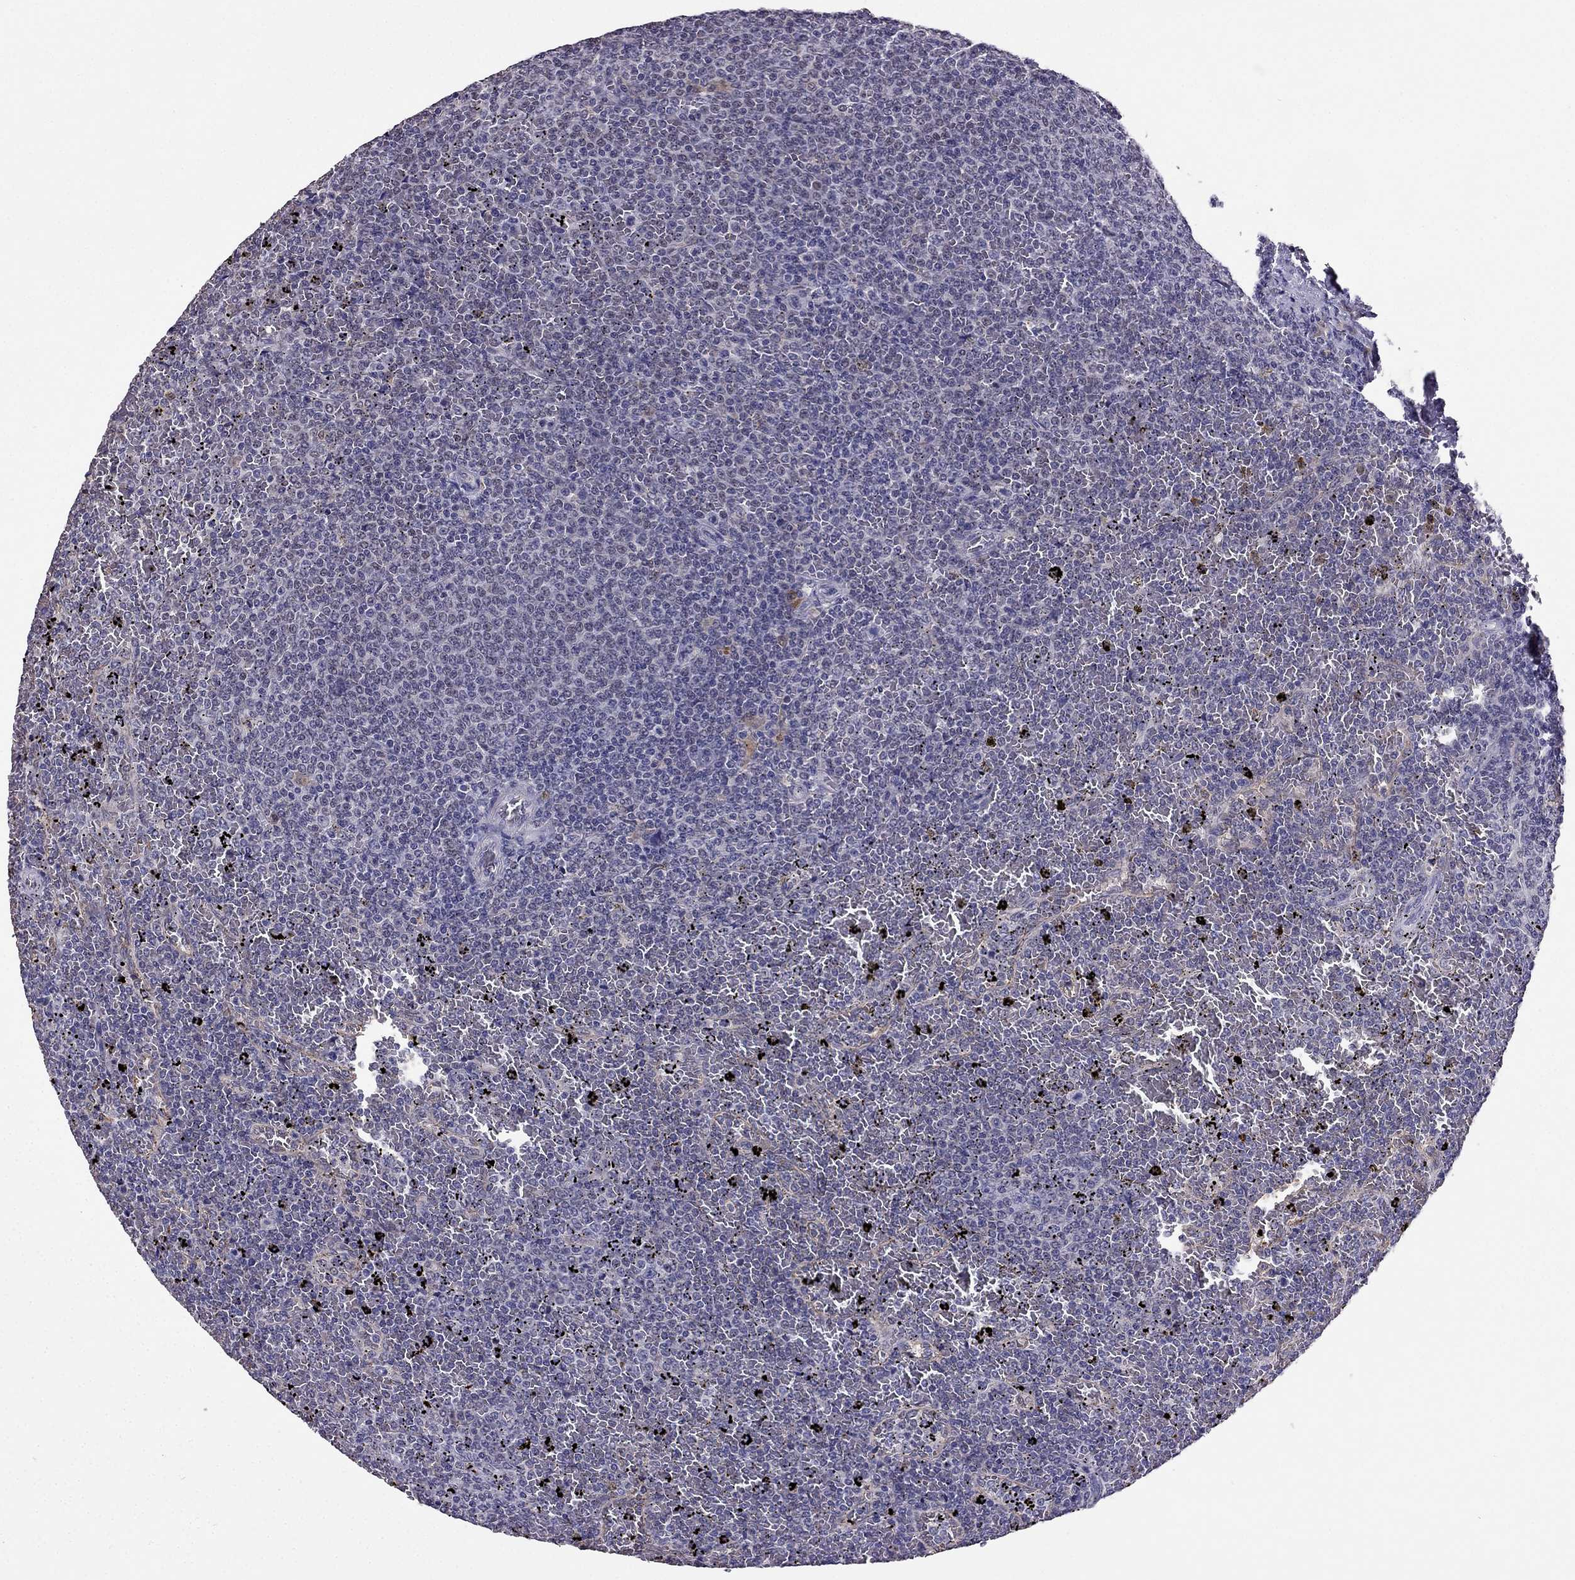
{"staining": {"intensity": "negative", "quantity": "none", "location": "none"}, "tissue": "lymphoma", "cell_type": "Tumor cells", "image_type": "cancer", "snomed": [{"axis": "morphology", "description": "Malignant lymphoma, non-Hodgkin's type, Low grade"}, {"axis": "topography", "description": "Spleen"}], "caption": "This image is of lymphoma stained with IHC to label a protein in brown with the nuclei are counter-stained blue. There is no positivity in tumor cells. Nuclei are stained in blue.", "gene": "CDH9", "patient": {"sex": "female", "age": 77}}